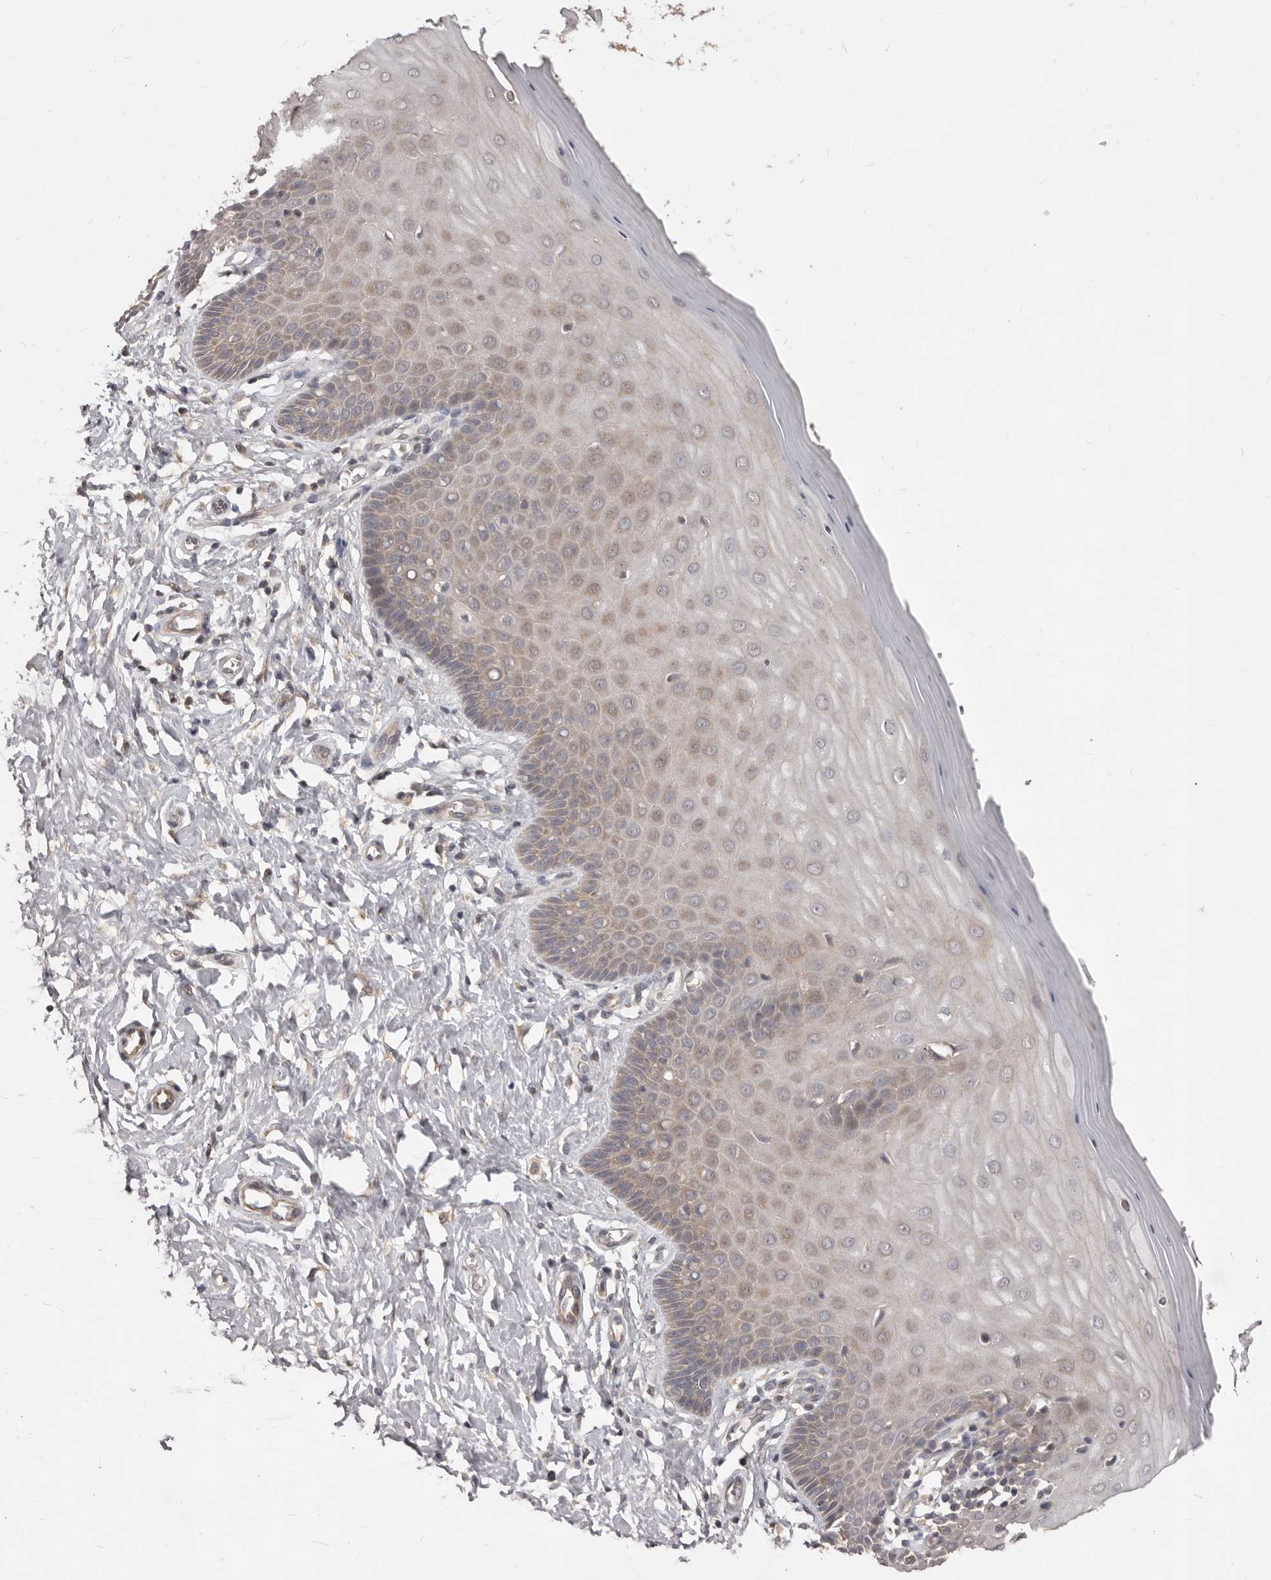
{"staining": {"intensity": "negative", "quantity": "none", "location": "none"}, "tissue": "cervix", "cell_type": "Glandular cells", "image_type": "normal", "snomed": [{"axis": "morphology", "description": "Normal tissue, NOS"}, {"axis": "topography", "description": "Cervix"}], "caption": "Immunohistochemical staining of unremarkable human cervix reveals no significant positivity in glandular cells.", "gene": "MTO1", "patient": {"sex": "female", "age": 55}}